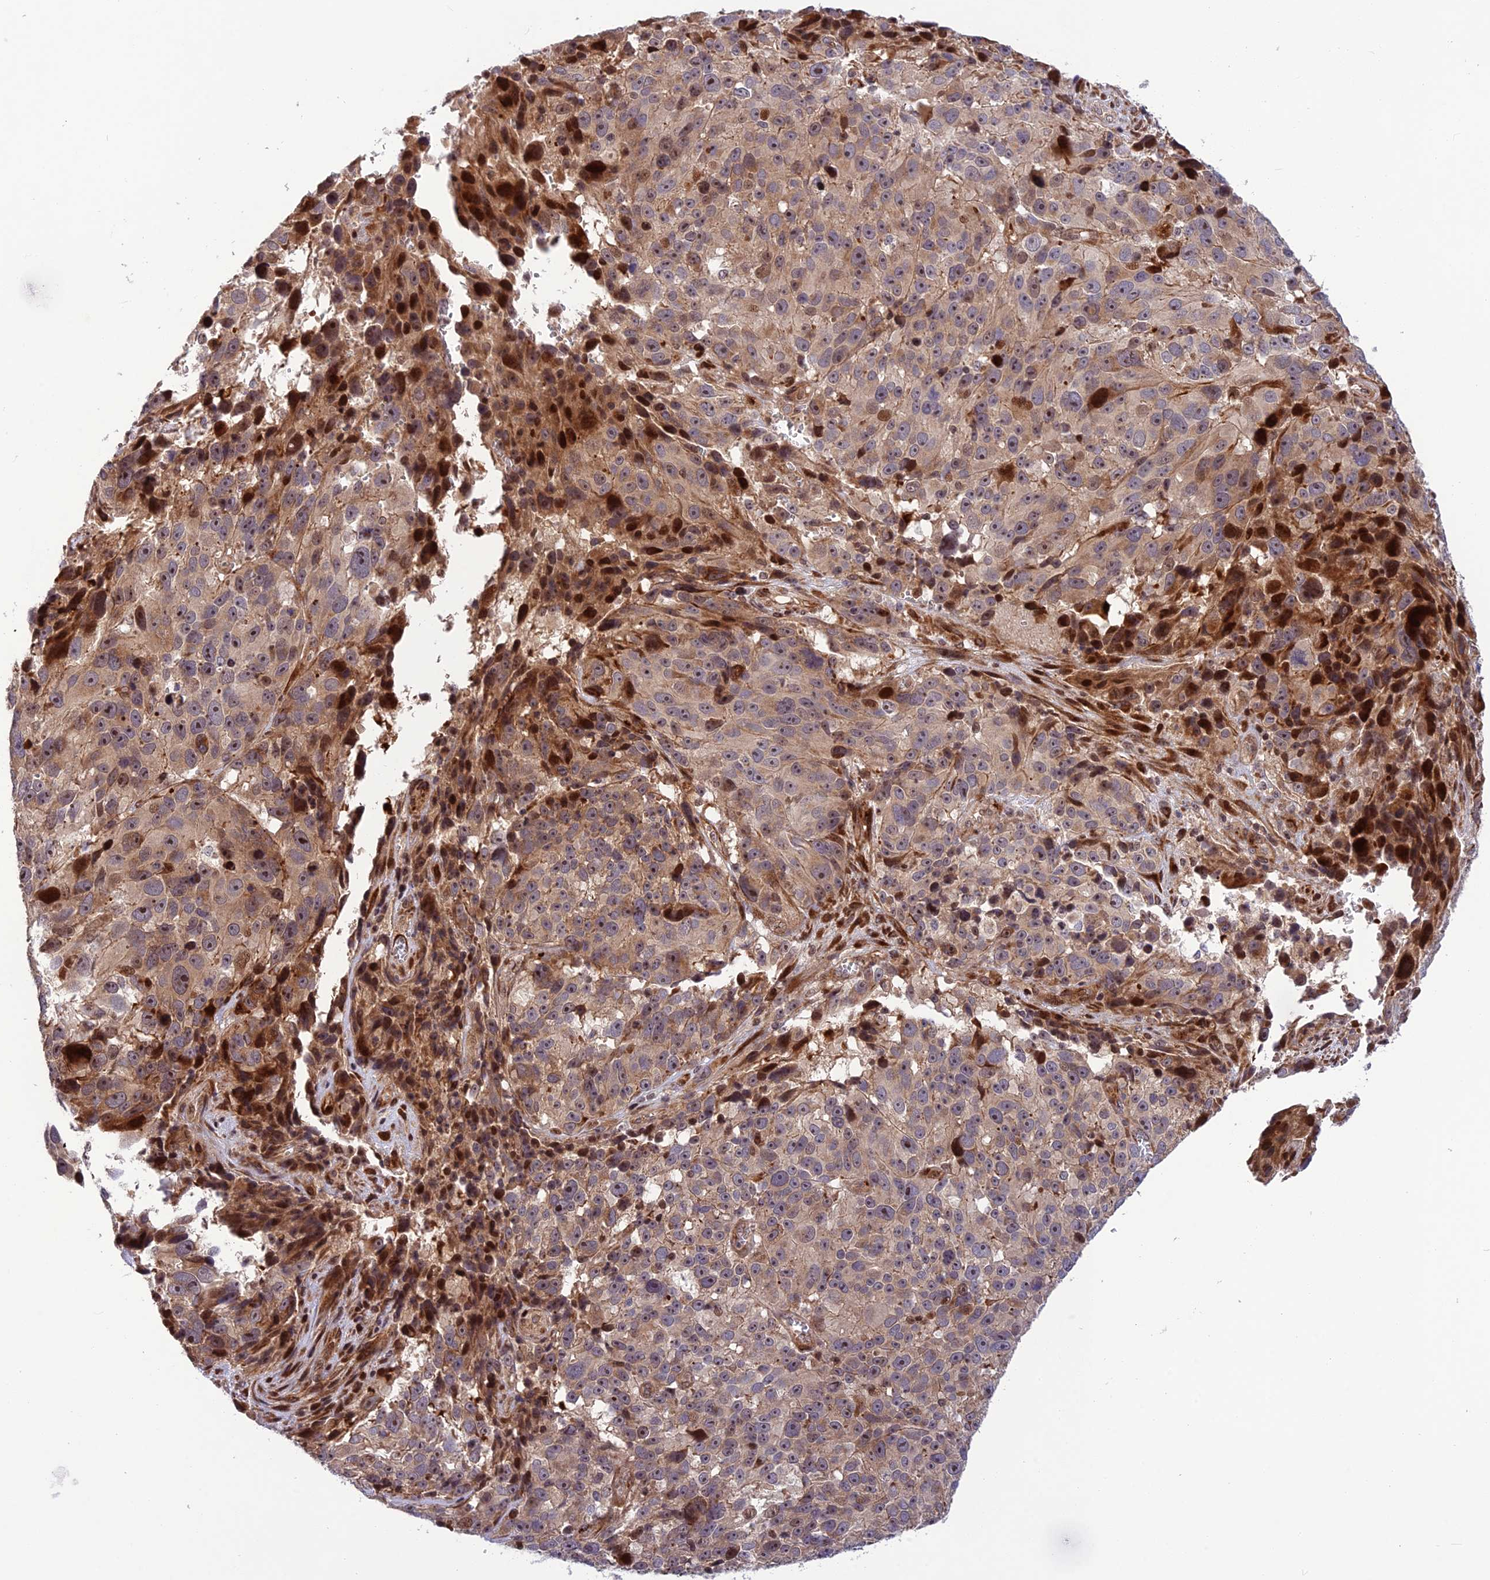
{"staining": {"intensity": "moderate", "quantity": "25%-75%", "location": "cytoplasmic/membranous,nuclear"}, "tissue": "melanoma", "cell_type": "Tumor cells", "image_type": "cancer", "snomed": [{"axis": "morphology", "description": "Malignant melanoma, NOS"}, {"axis": "topography", "description": "Skin"}], "caption": "High-magnification brightfield microscopy of melanoma stained with DAB (3,3'-diaminobenzidine) (brown) and counterstained with hematoxylin (blue). tumor cells exhibit moderate cytoplasmic/membranous and nuclear staining is appreciated in about25%-75% of cells.", "gene": "SMIM7", "patient": {"sex": "male", "age": 84}}